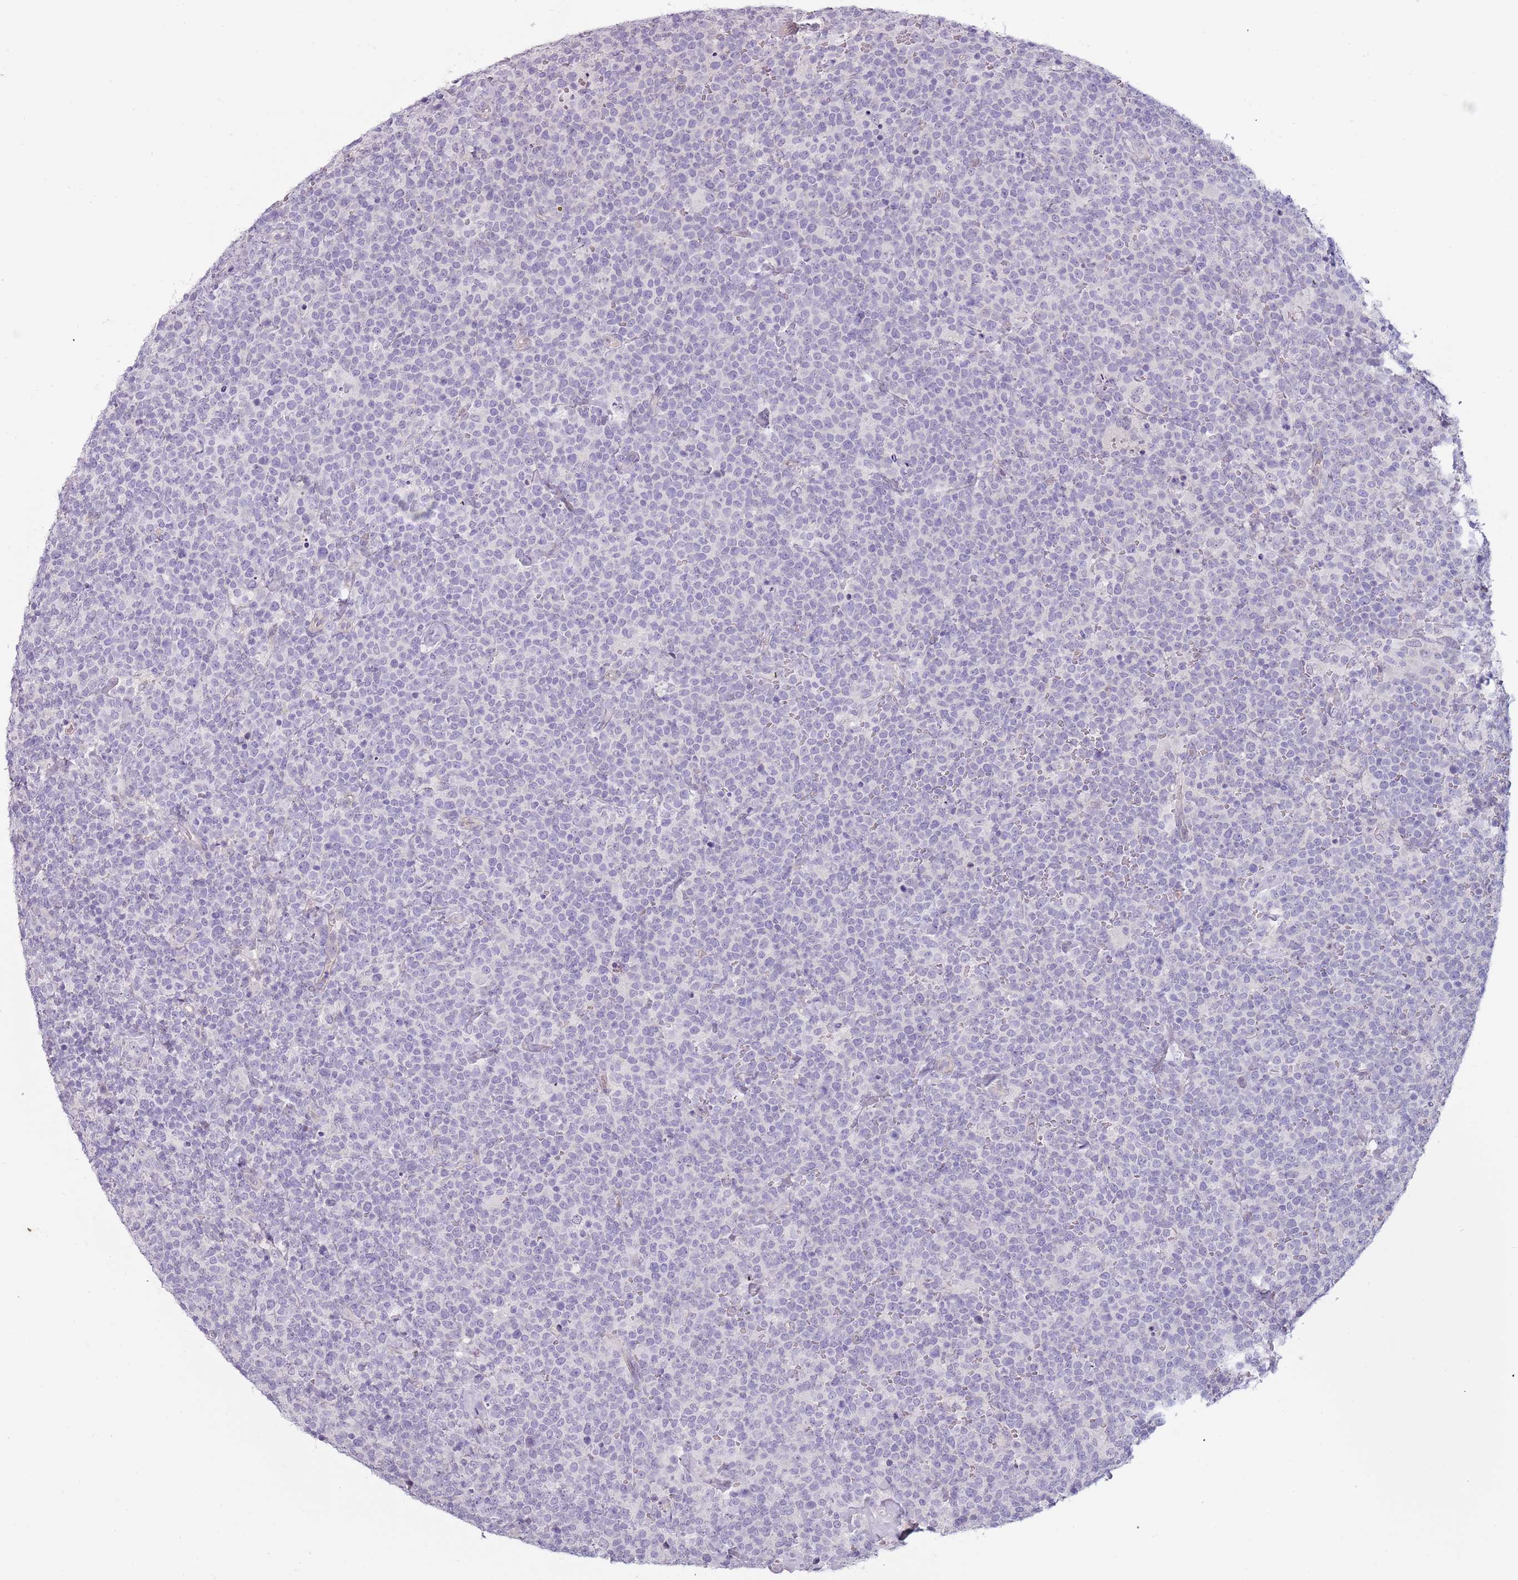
{"staining": {"intensity": "negative", "quantity": "none", "location": "none"}, "tissue": "lymphoma", "cell_type": "Tumor cells", "image_type": "cancer", "snomed": [{"axis": "morphology", "description": "Malignant lymphoma, non-Hodgkin's type, High grade"}, {"axis": "topography", "description": "Lymph node"}], "caption": "Photomicrograph shows no significant protein expression in tumor cells of malignant lymphoma, non-Hodgkin's type (high-grade).", "gene": "RFX2", "patient": {"sex": "male", "age": 61}}